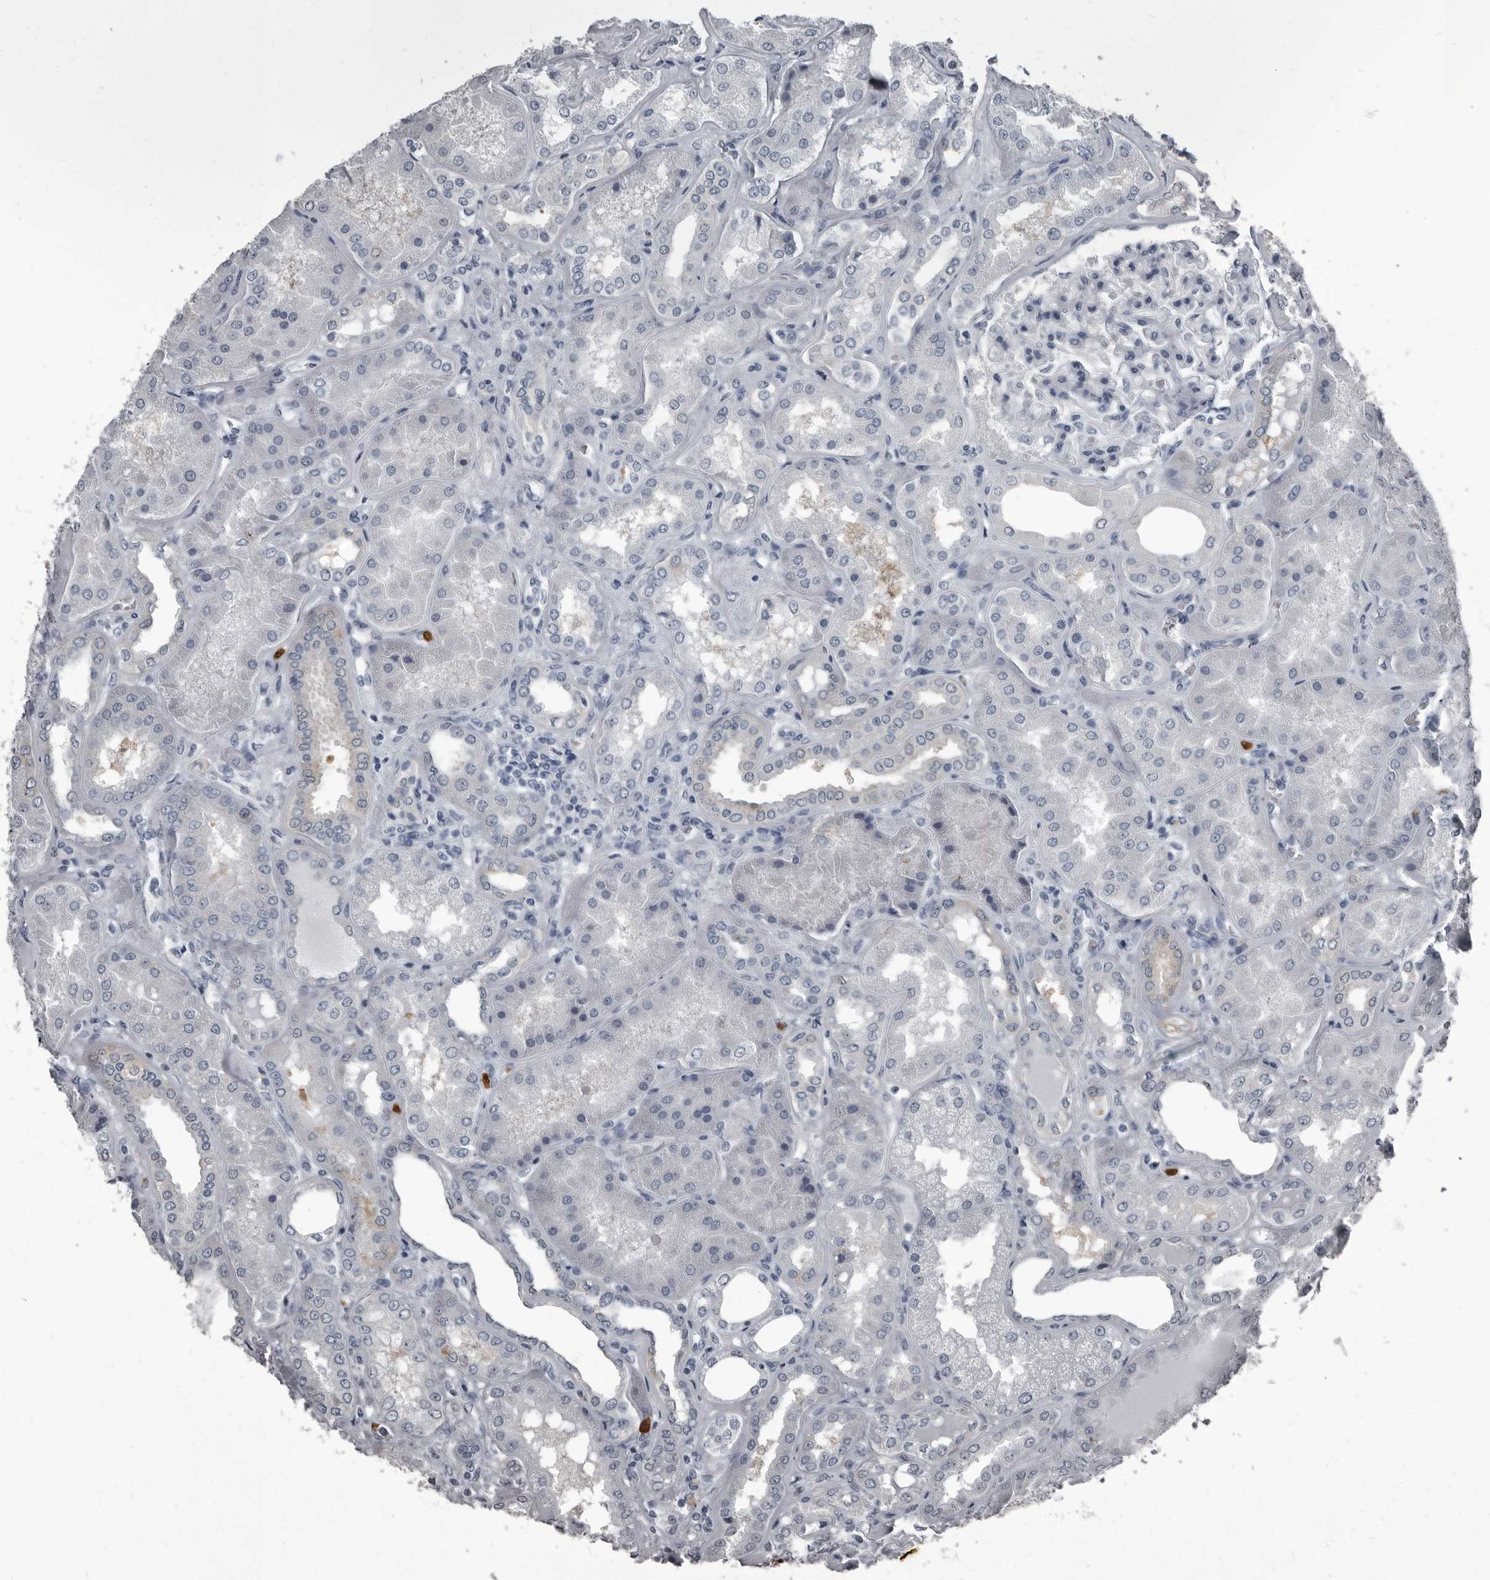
{"staining": {"intensity": "negative", "quantity": "none", "location": "none"}, "tissue": "kidney", "cell_type": "Cells in glomeruli", "image_type": "normal", "snomed": [{"axis": "morphology", "description": "Normal tissue, NOS"}, {"axis": "topography", "description": "Kidney"}], "caption": "The photomicrograph exhibits no significant expression in cells in glomeruli of kidney.", "gene": "TPD52L1", "patient": {"sex": "female", "age": 56}}